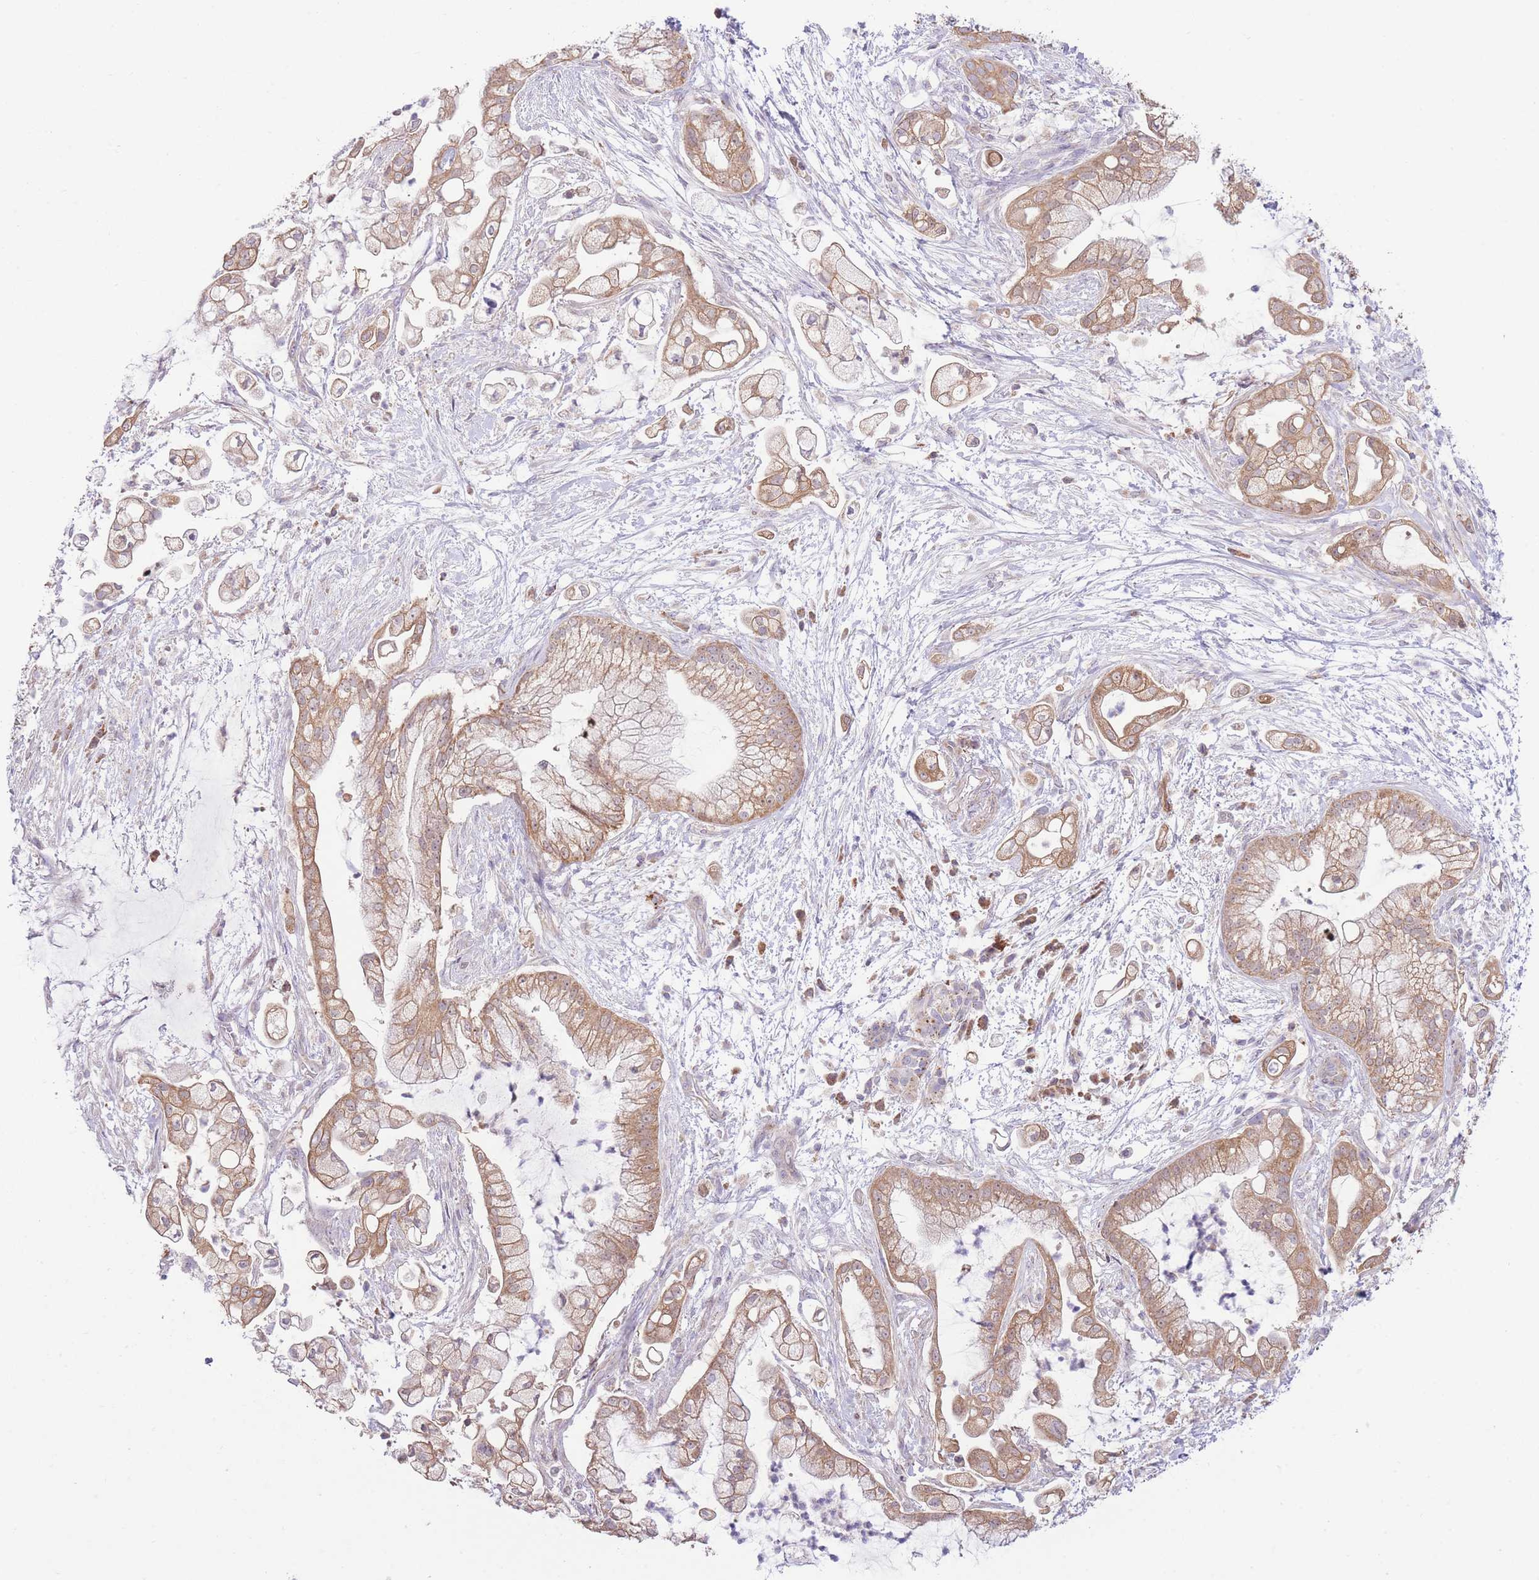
{"staining": {"intensity": "moderate", "quantity": ">75%", "location": "cytoplasmic/membranous"}, "tissue": "pancreatic cancer", "cell_type": "Tumor cells", "image_type": "cancer", "snomed": [{"axis": "morphology", "description": "Adenocarcinoma, NOS"}, {"axis": "topography", "description": "Pancreas"}], "caption": "The immunohistochemical stain highlights moderate cytoplasmic/membranous expression in tumor cells of adenocarcinoma (pancreatic) tissue. Immunohistochemistry stains the protein of interest in brown and the nuclei are stained blue.", "gene": "BOLA2B", "patient": {"sex": "female", "age": 69}}